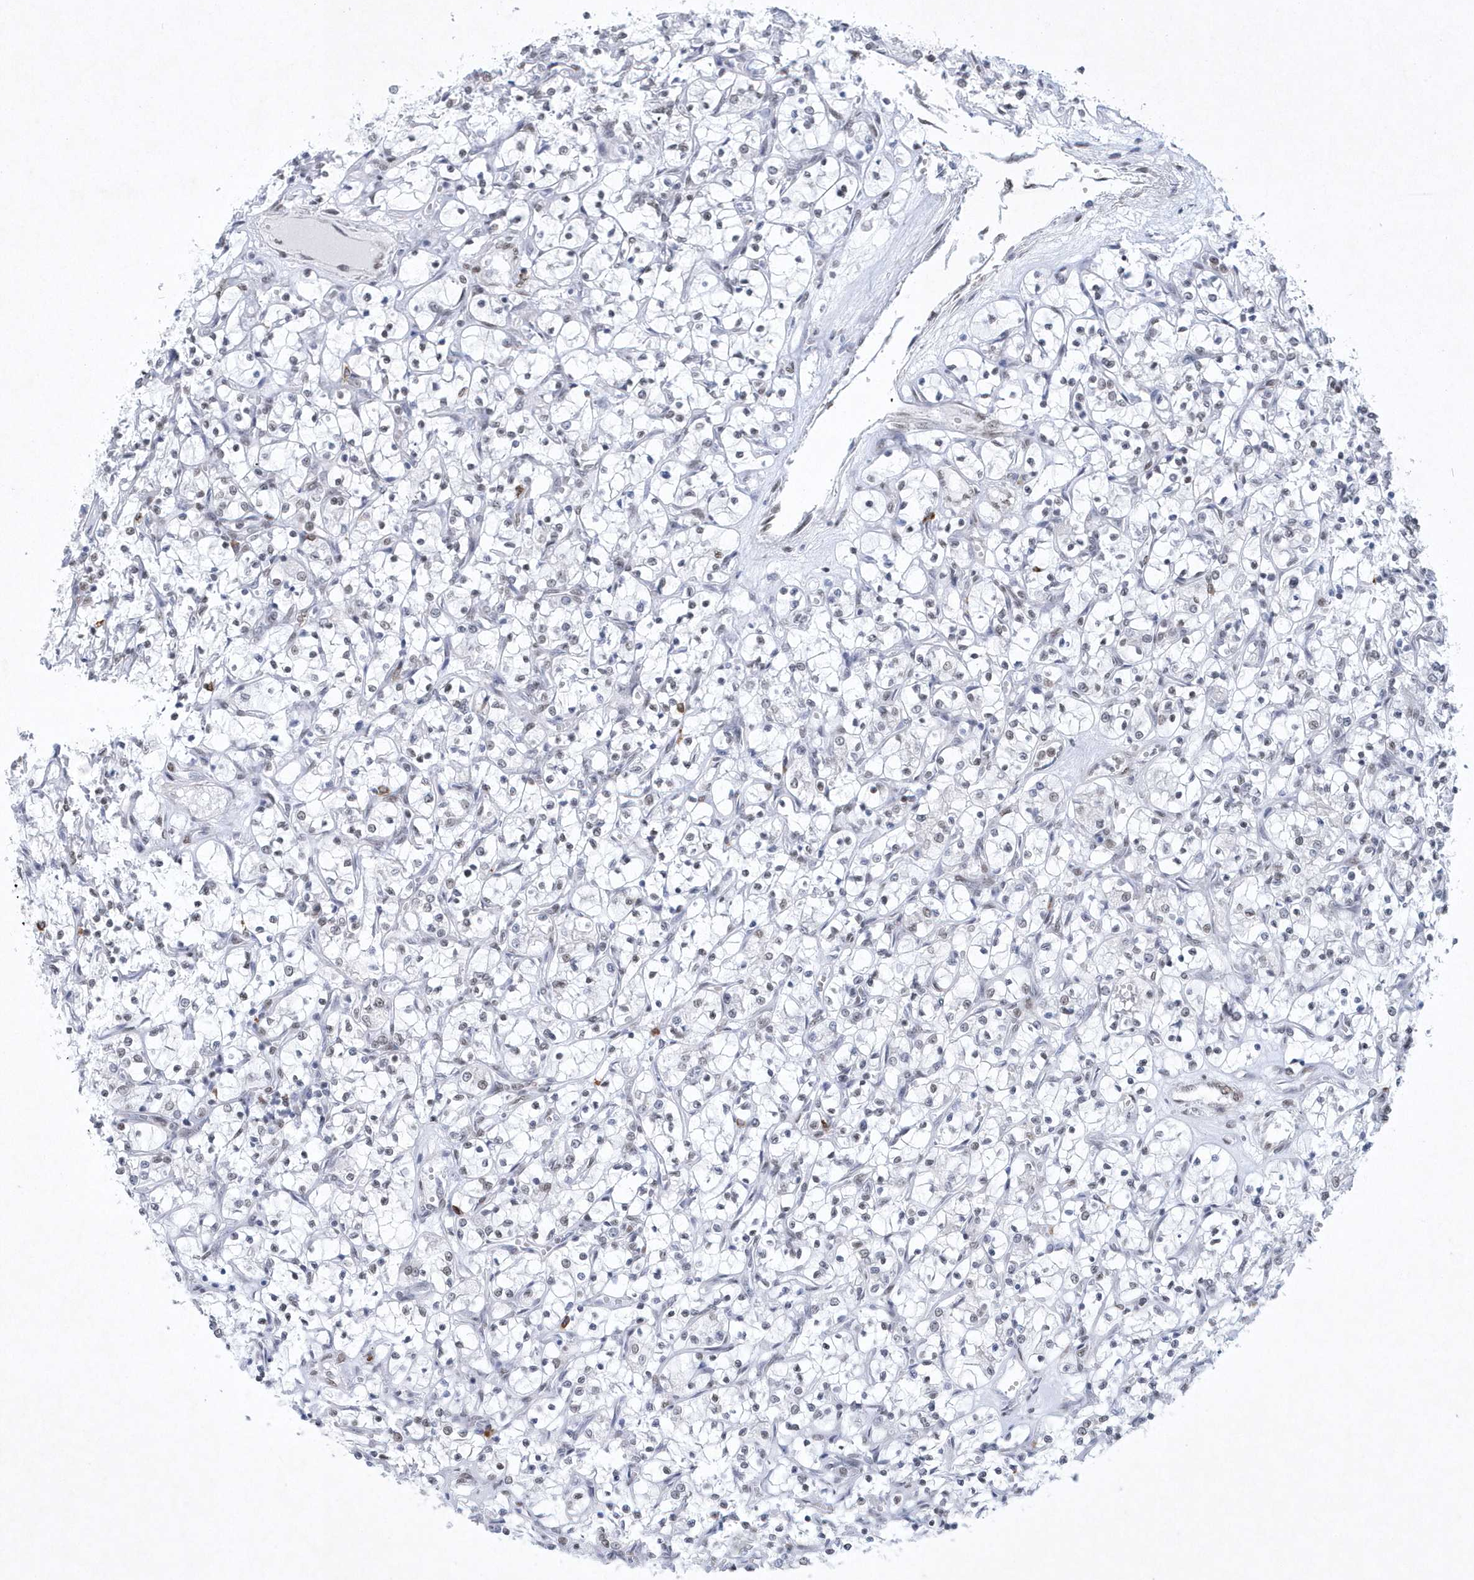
{"staining": {"intensity": "negative", "quantity": "none", "location": "none"}, "tissue": "renal cancer", "cell_type": "Tumor cells", "image_type": "cancer", "snomed": [{"axis": "morphology", "description": "Adenocarcinoma, NOS"}, {"axis": "topography", "description": "Kidney"}], "caption": "Immunohistochemistry (IHC) micrograph of neoplastic tissue: renal adenocarcinoma stained with DAB (3,3'-diaminobenzidine) displays no significant protein expression in tumor cells.", "gene": "DCLRE1A", "patient": {"sex": "female", "age": 69}}